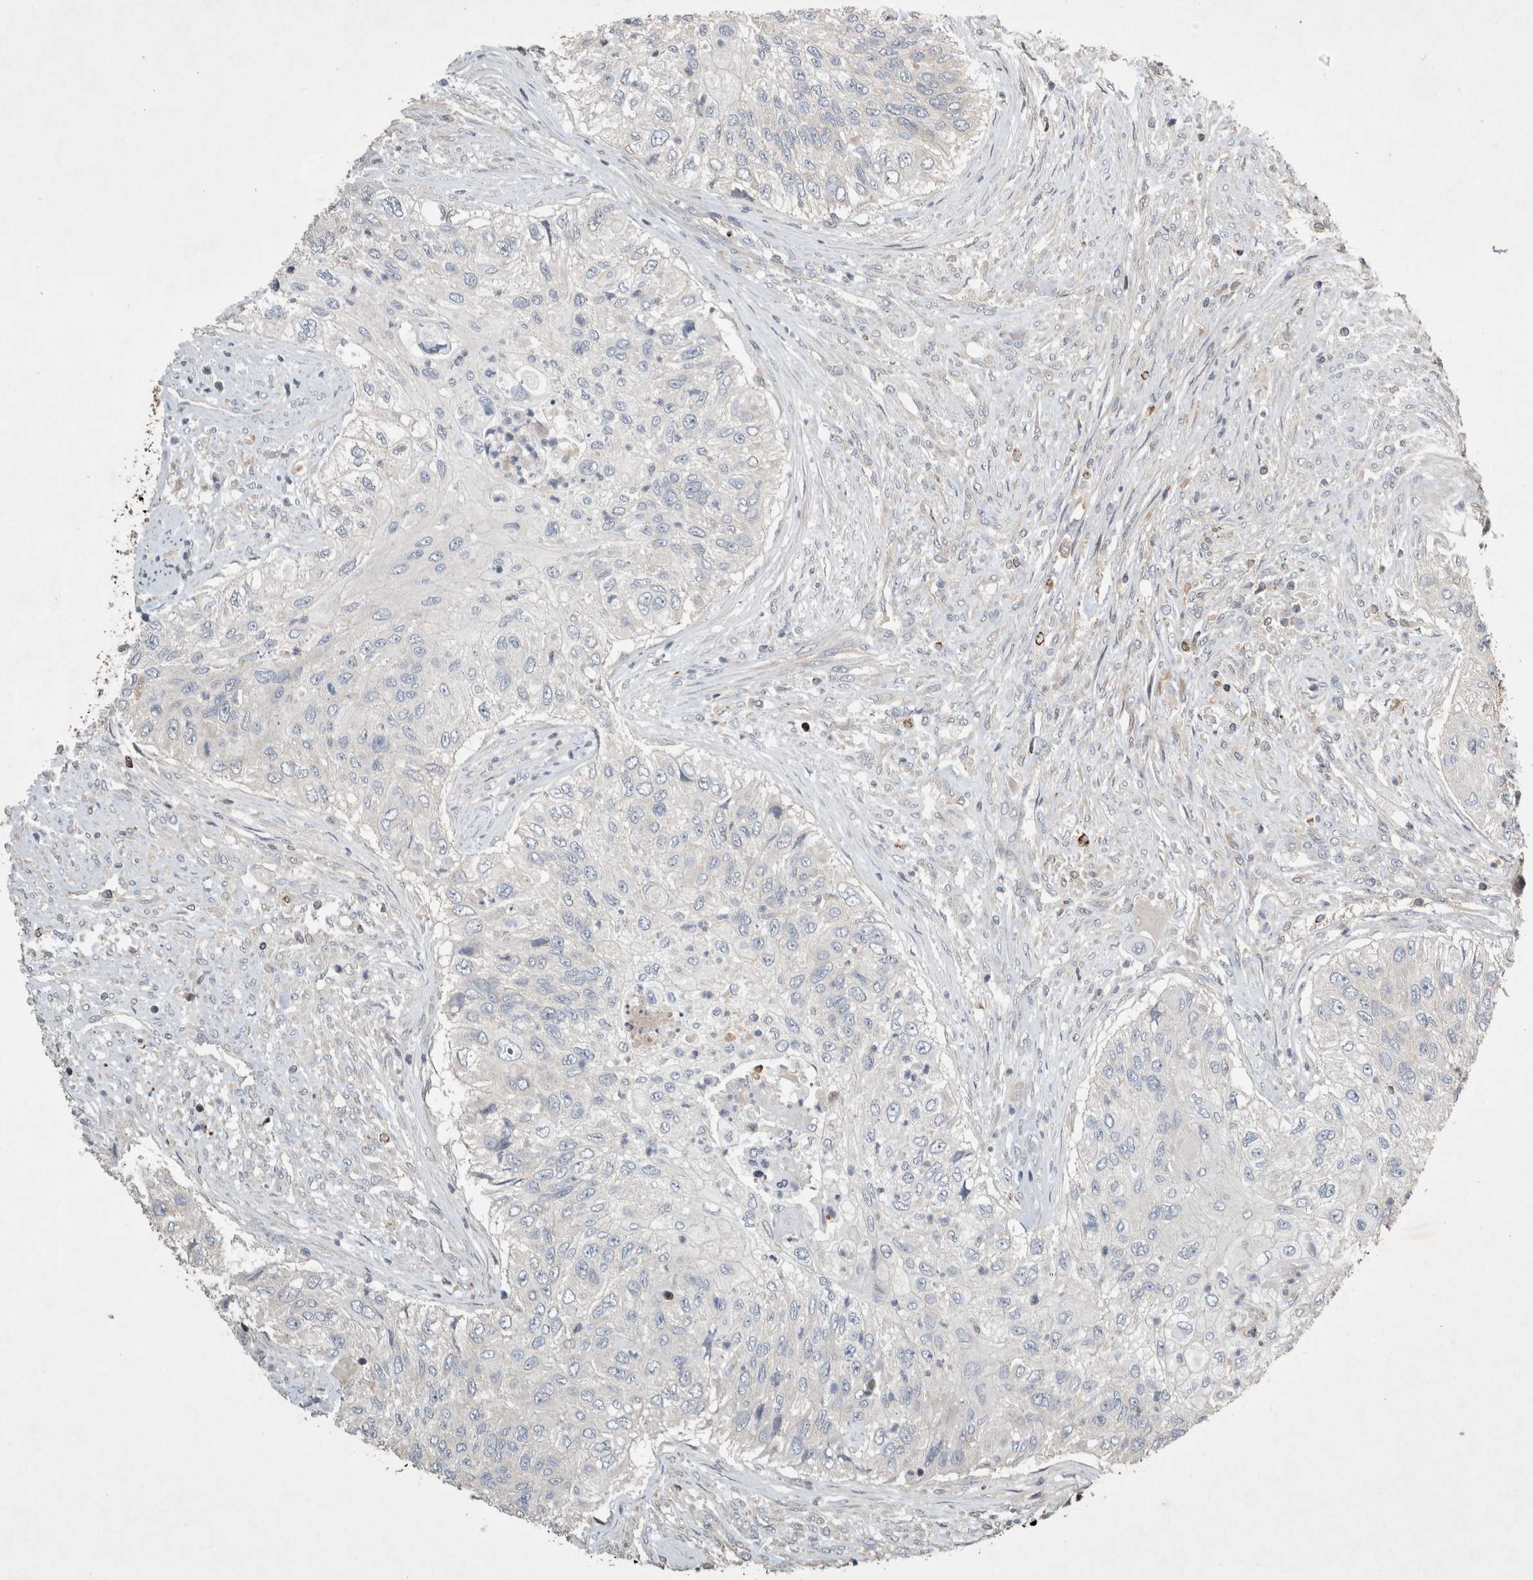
{"staining": {"intensity": "negative", "quantity": "none", "location": "none"}, "tissue": "urothelial cancer", "cell_type": "Tumor cells", "image_type": "cancer", "snomed": [{"axis": "morphology", "description": "Urothelial carcinoma, High grade"}, {"axis": "topography", "description": "Urinary bladder"}], "caption": "The image demonstrates no staining of tumor cells in high-grade urothelial carcinoma.", "gene": "SERAC1", "patient": {"sex": "female", "age": 60}}